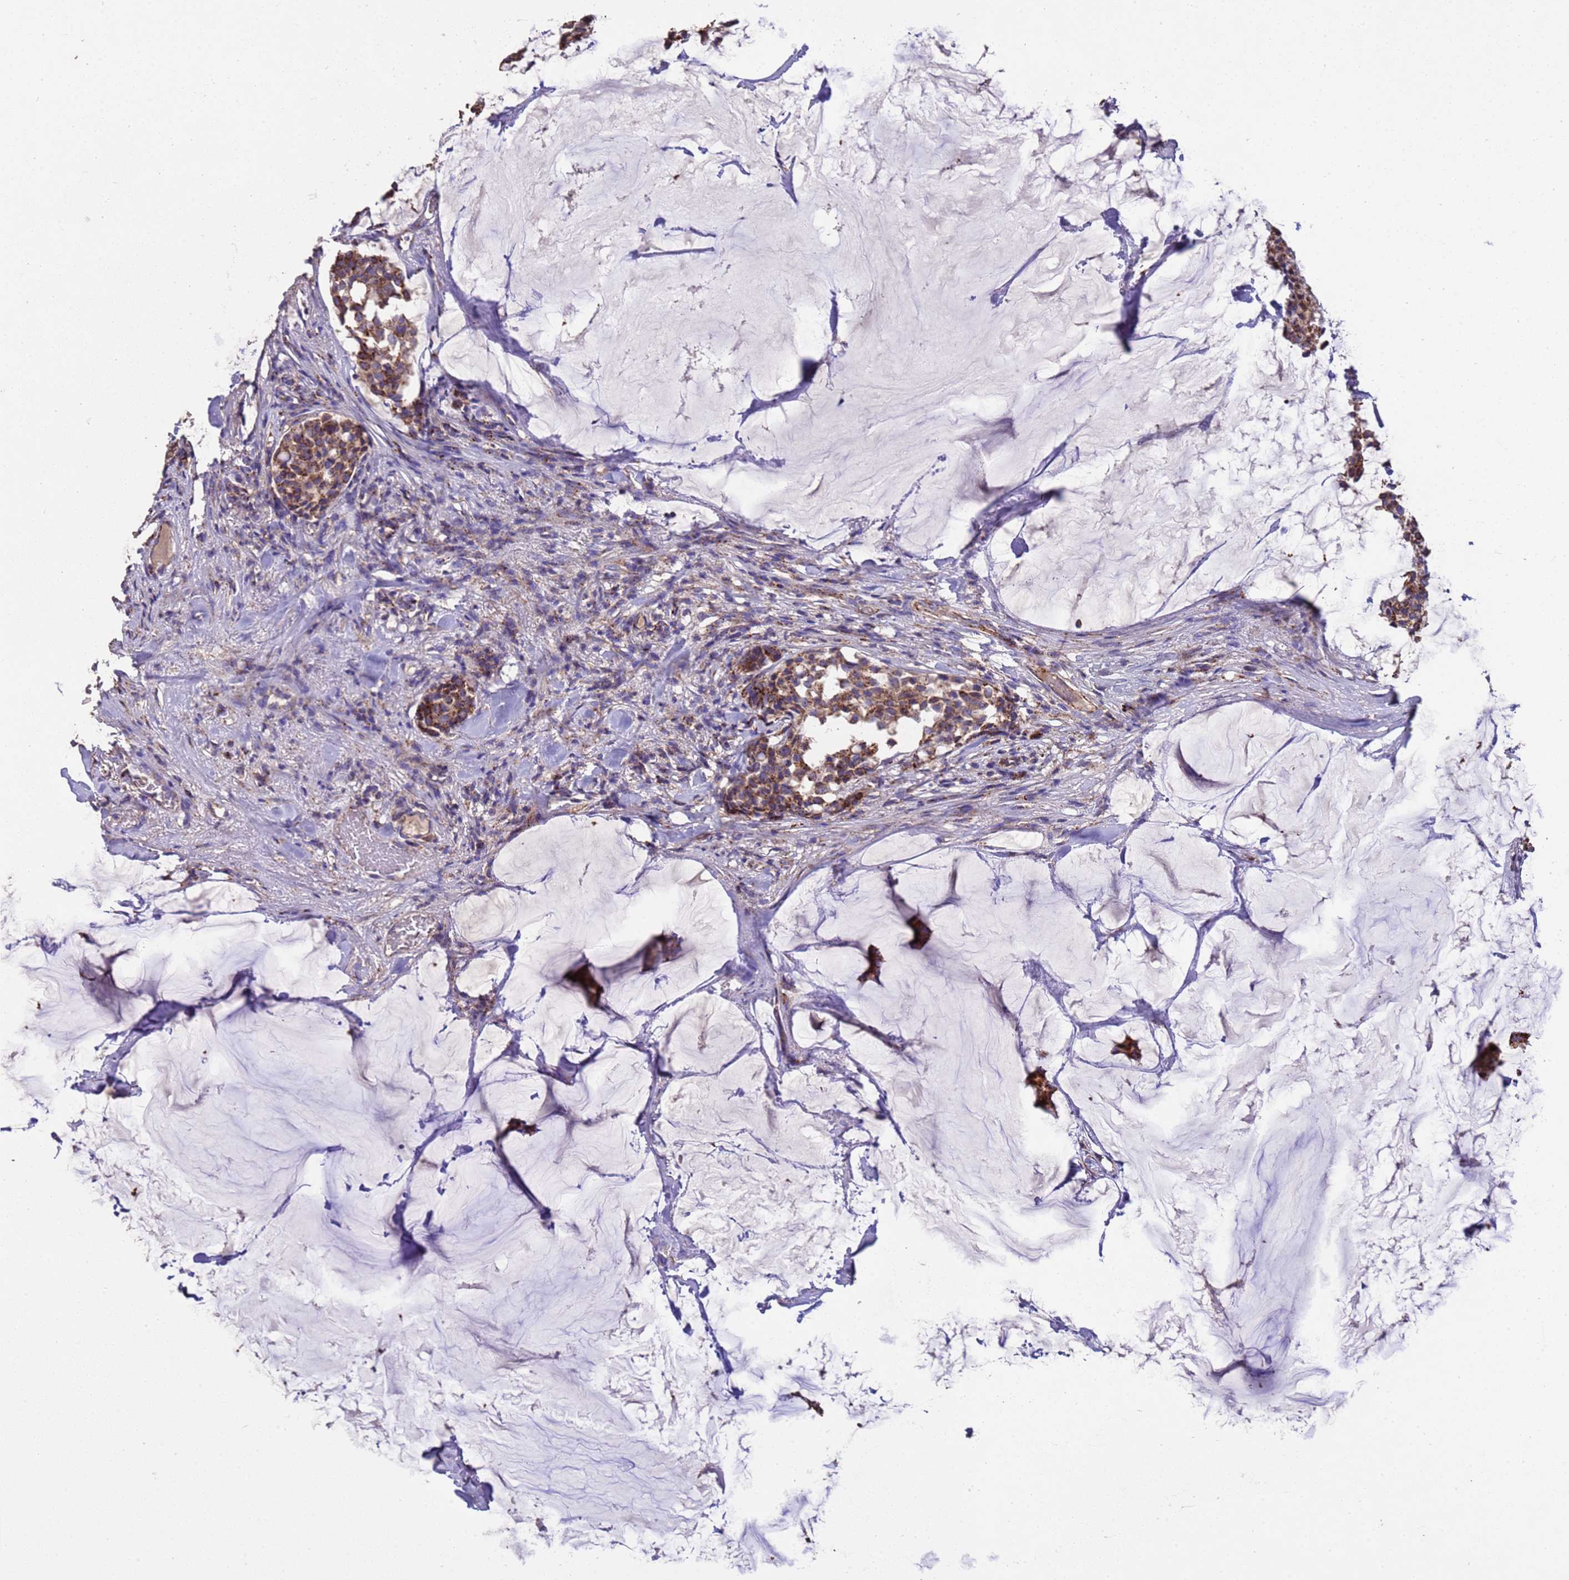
{"staining": {"intensity": "strong", "quantity": ">75%", "location": "cytoplasmic/membranous"}, "tissue": "breast cancer", "cell_type": "Tumor cells", "image_type": "cancer", "snomed": [{"axis": "morphology", "description": "Duct carcinoma"}, {"axis": "topography", "description": "Breast"}], "caption": "IHC photomicrograph of human invasive ductal carcinoma (breast) stained for a protein (brown), which shows high levels of strong cytoplasmic/membranous staining in about >75% of tumor cells.", "gene": "ZNFX1", "patient": {"sex": "female", "age": 93}}